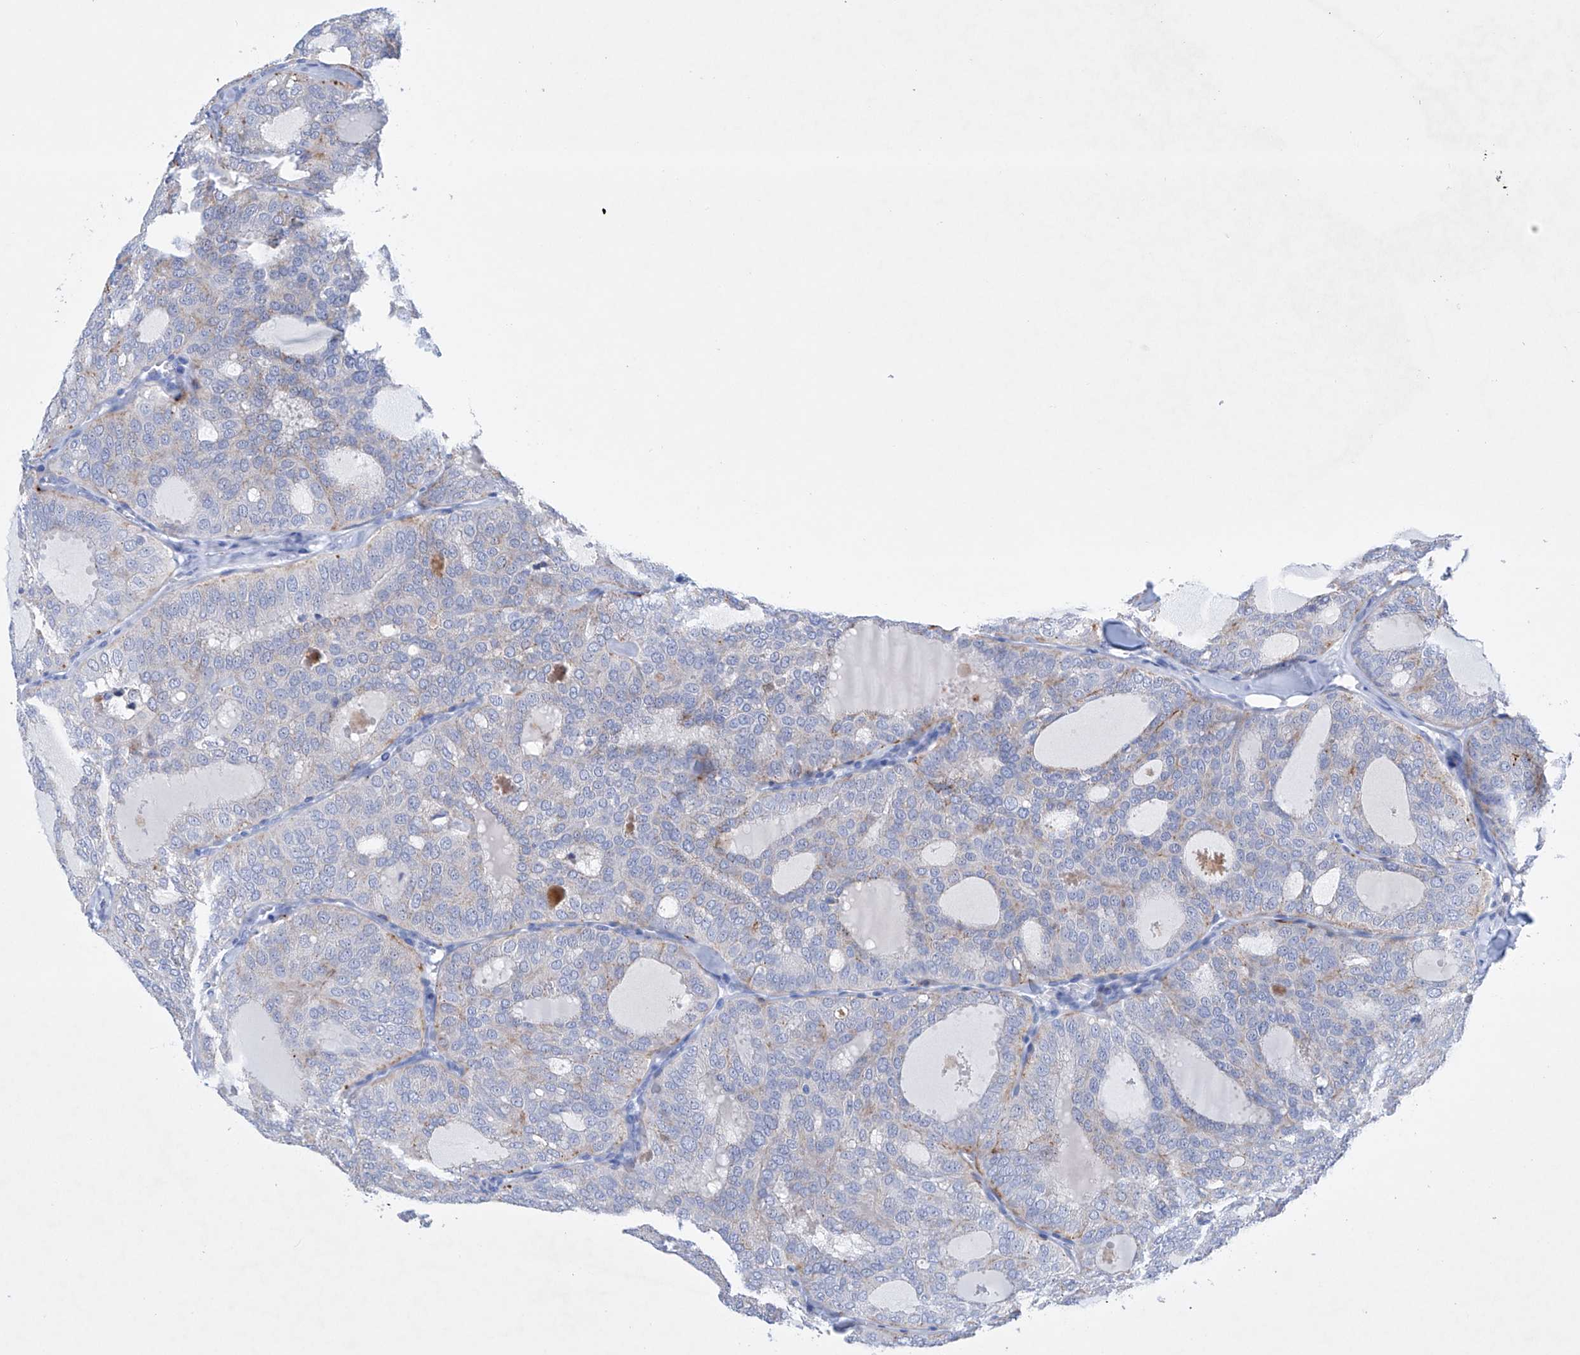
{"staining": {"intensity": "negative", "quantity": "none", "location": "none"}, "tissue": "thyroid cancer", "cell_type": "Tumor cells", "image_type": "cancer", "snomed": [{"axis": "morphology", "description": "Follicular adenoma carcinoma, NOS"}, {"axis": "topography", "description": "Thyroid gland"}], "caption": "Immunohistochemical staining of human thyroid cancer displays no significant positivity in tumor cells.", "gene": "LURAP1", "patient": {"sex": "male", "age": 75}}